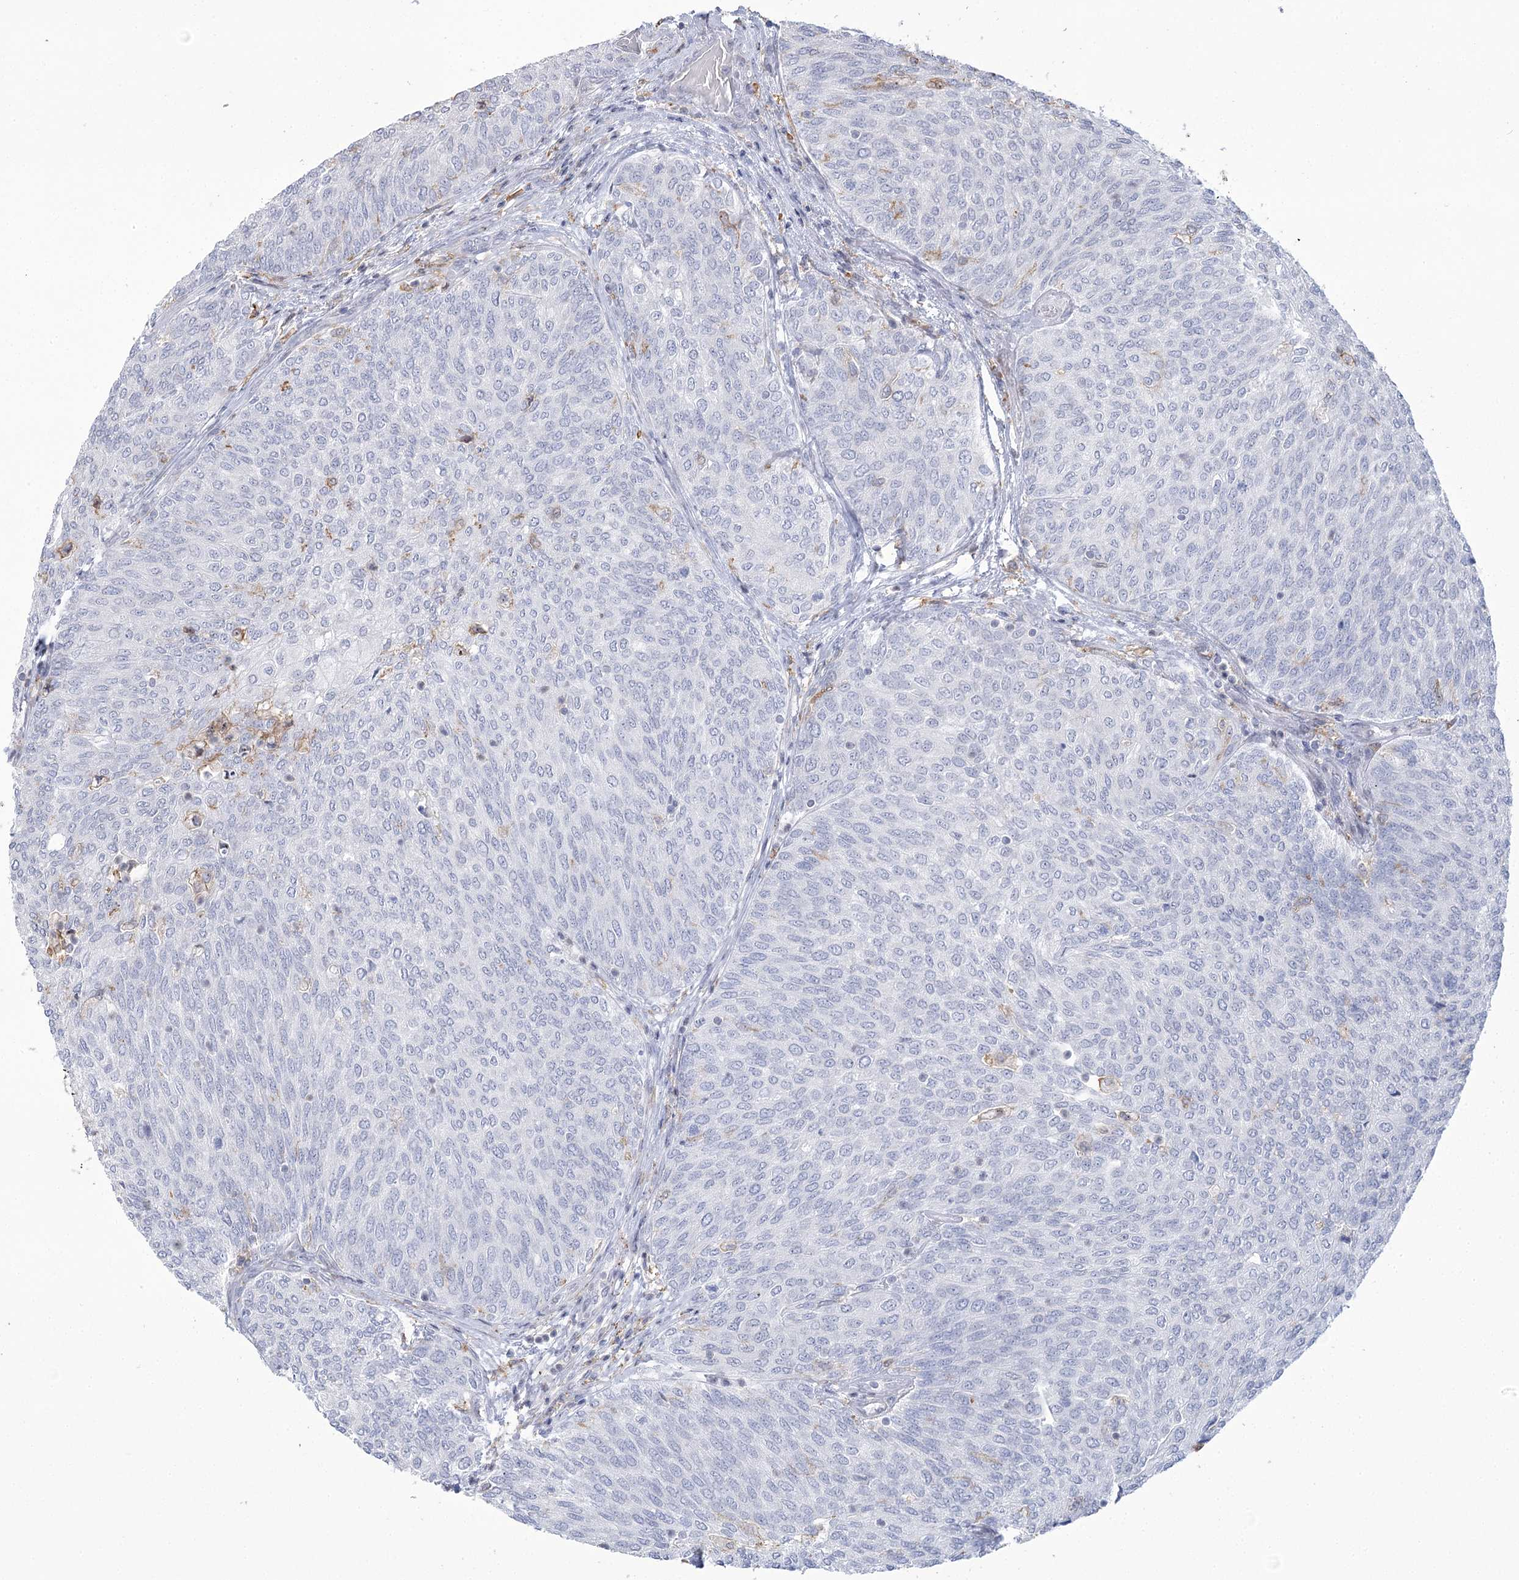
{"staining": {"intensity": "negative", "quantity": "none", "location": "none"}, "tissue": "urothelial cancer", "cell_type": "Tumor cells", "image_type": "cancer", "snomed": [{"axis": "morphology", "description": "Urothelial carcinoma, Low grade"}, {"axis": "topography", "description": "Urinary bladder"}], "caption": "Tumor cells show no significant staining in low-grade urothelial carcinoma. (Immunohistochemistry (ihc), brightfield microscopy, high magnification).", "gene": "C11orf1", "patient": {"sex": "female", "age": 79}}